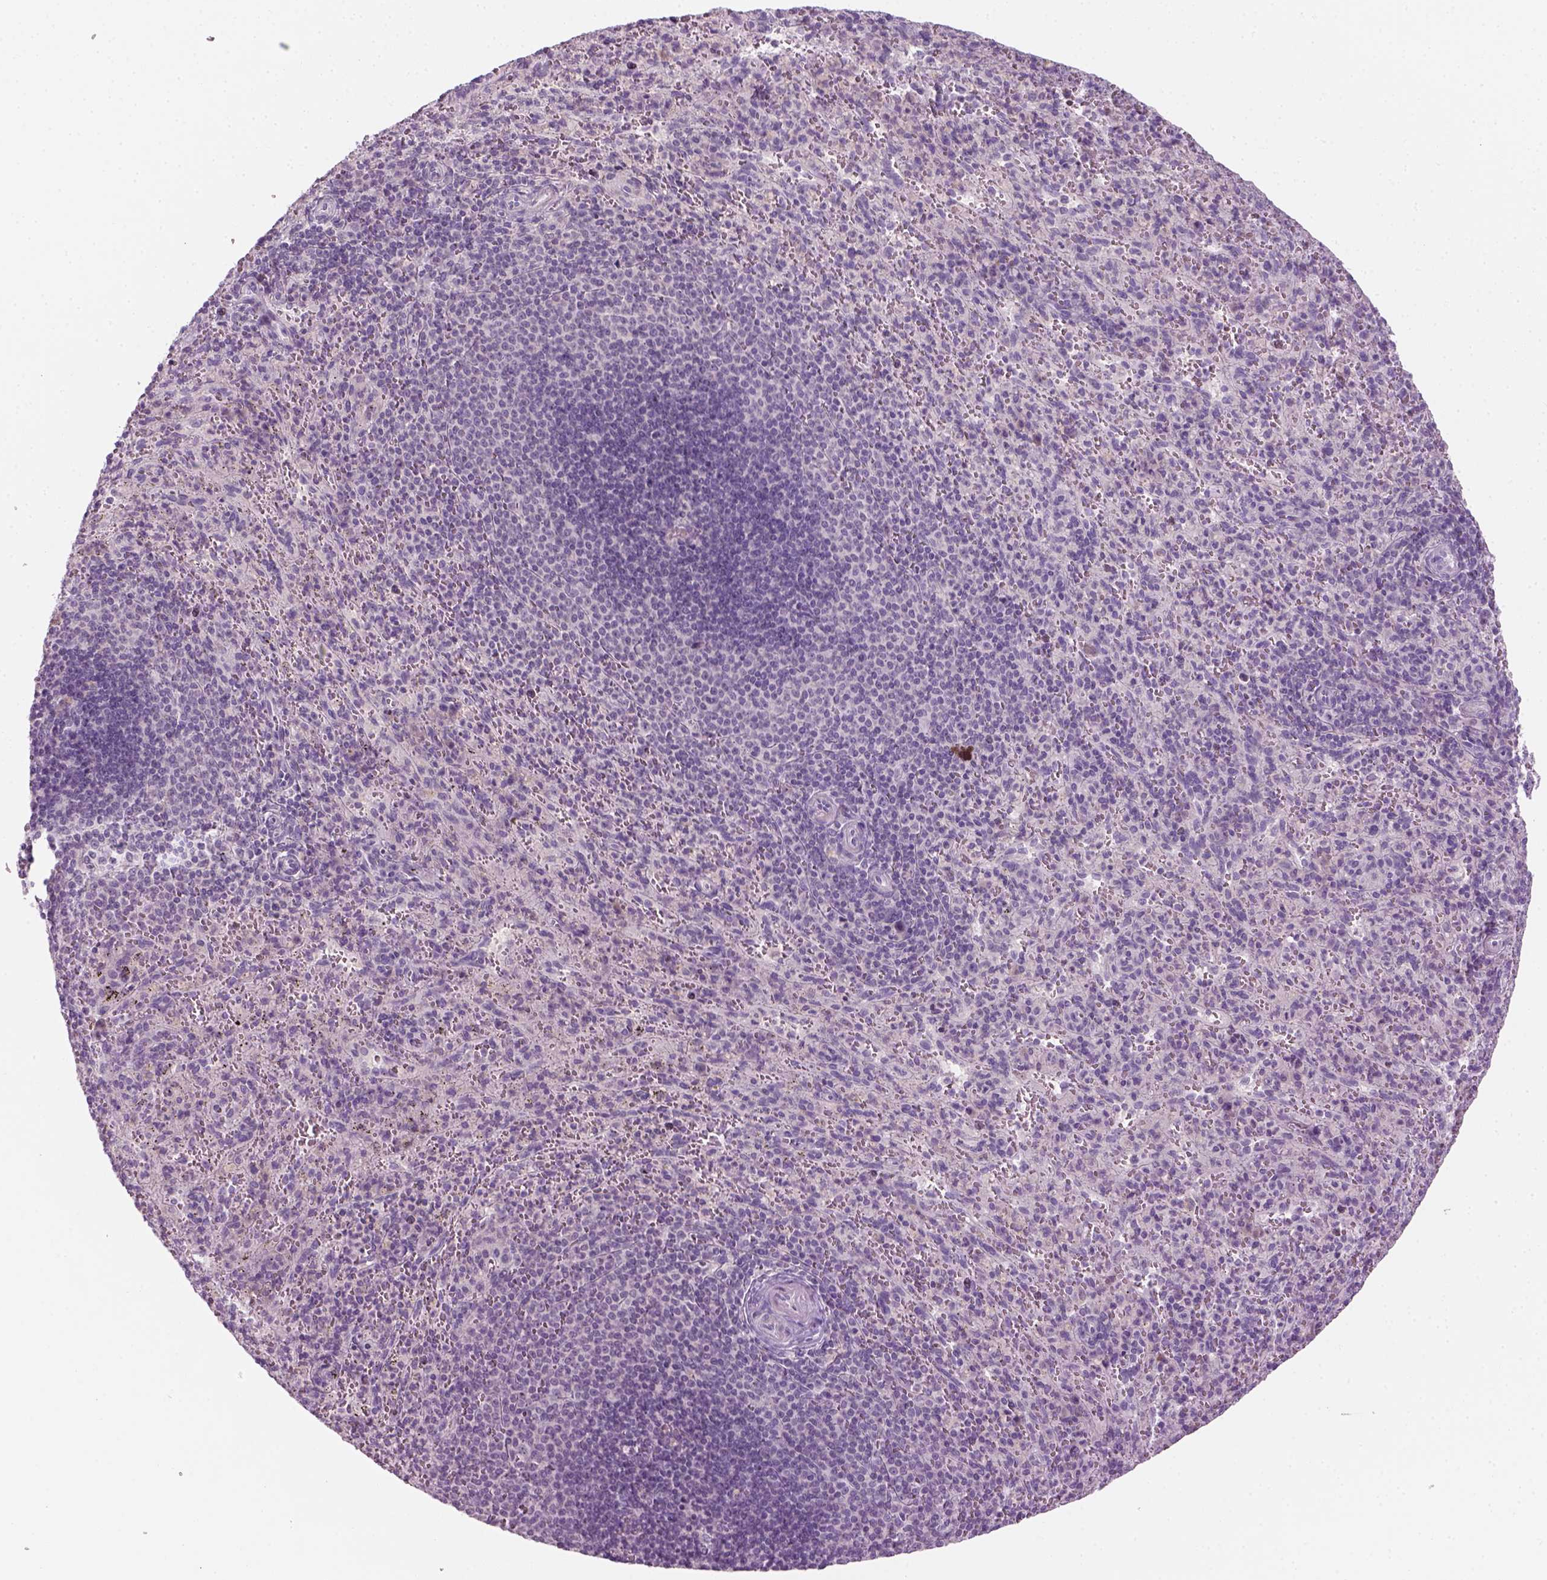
{"staining": {"intensity": "negative", "quantity": "none", "location": "none"}, "tissue": "spleen", "cell_type": "Cells in red pulp", "image_type": "normal", "snomed": [{"axis": "morphology", "description": "Normal tissue, NOS"}, {"axis": "topography", "description": "Spleen"}], "caption": "DAB (3,3'-diaminobenzidine) immunohistochemical staining of normal spleen demonstrates no significant positivity in cells in red pulp. (Stains: DAB immunohistochemistry with hematoxylin counter stain, Microscopy: brightfield microscopy at high magnification).", "gene": "GFI1B", "patient": {"sex": "male", "age": 57}}